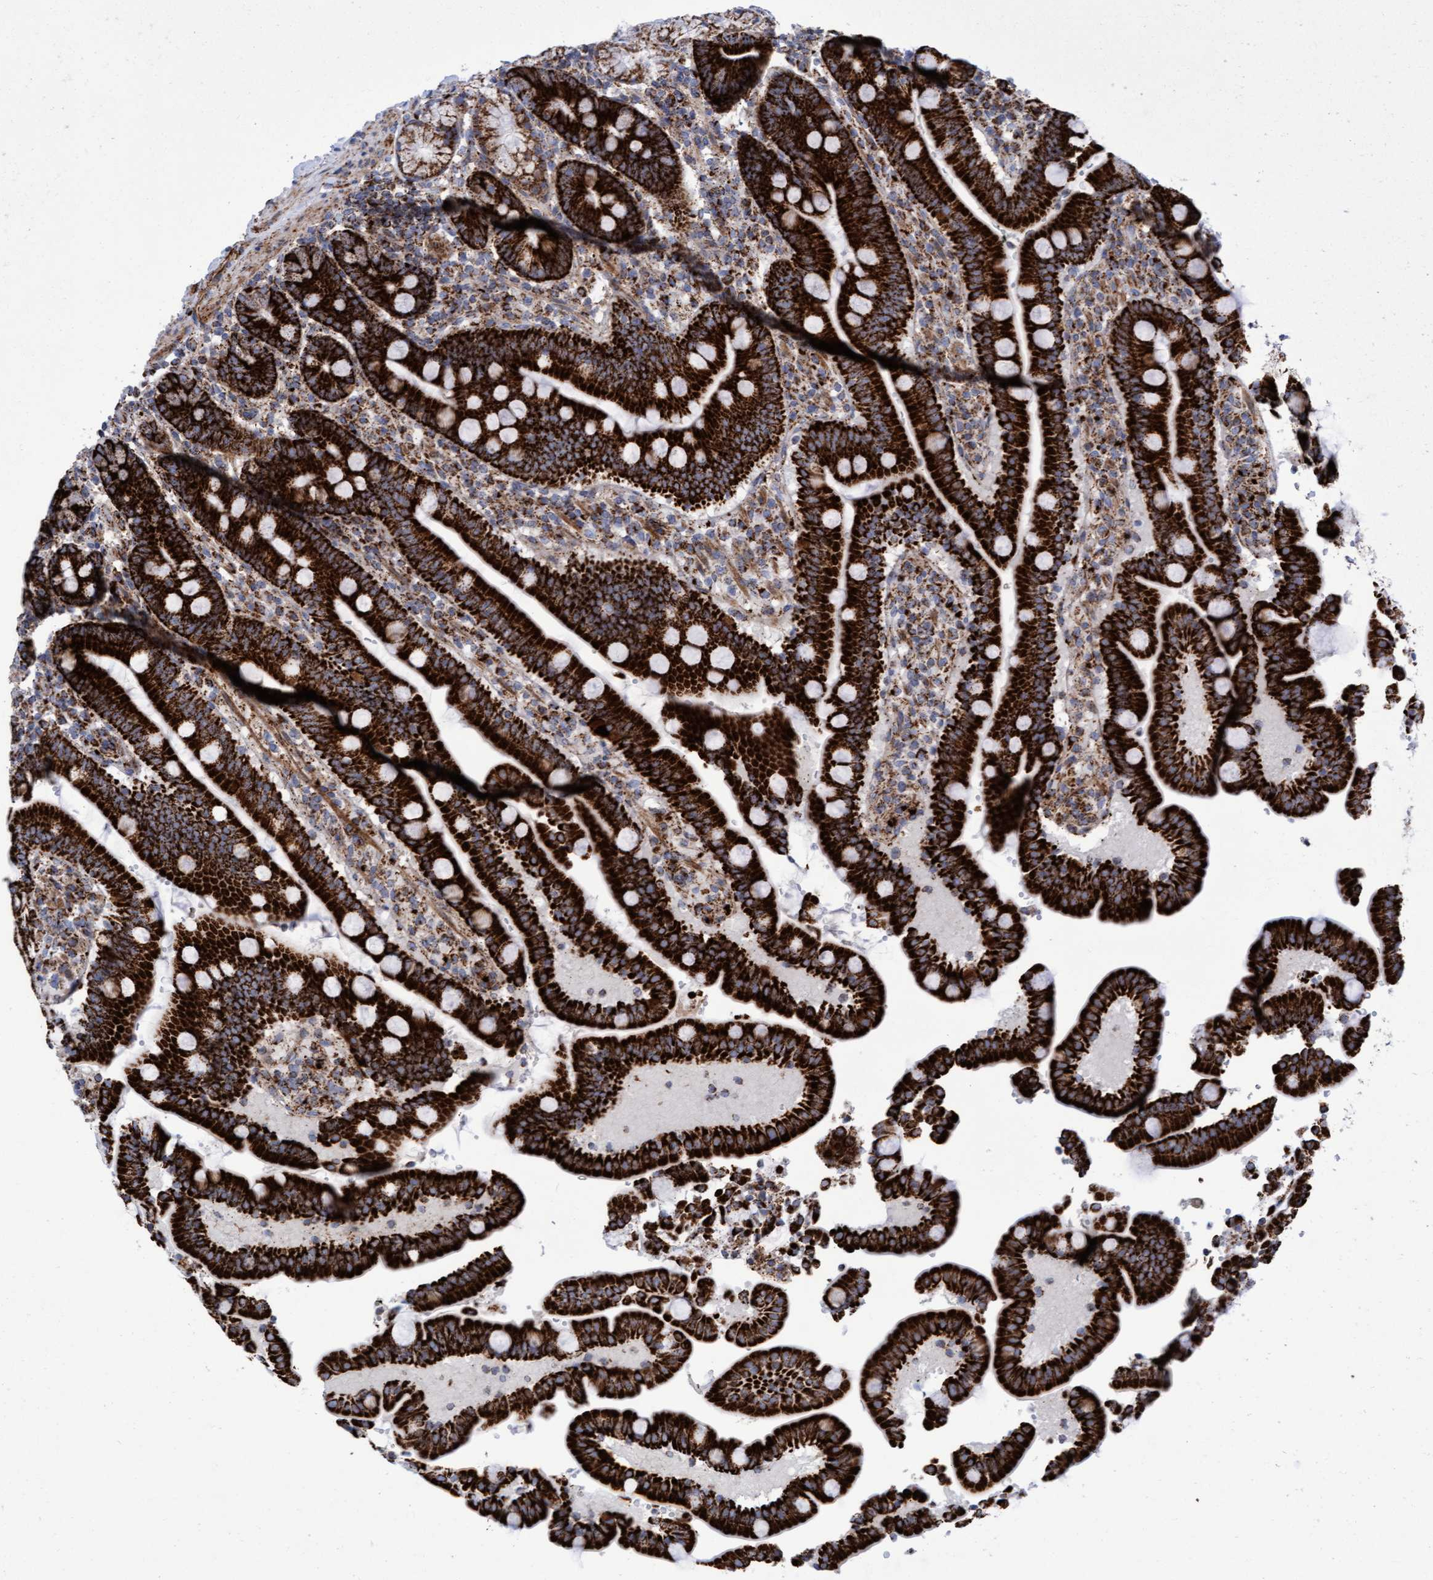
{"staining": {"intensity": "strong", "quantity": ">75%", "location": "cytoplasmic/membranous"}, "tissue": "duodenum", "cell_type": "Glandular cells", "image_type": "normal", "snomed": [{"axis": "morphology", "description": "Normal tissue, NOS"}, {"axis": "topography", "description": "Small intestine, NOS"}], "caption": "This is an image of IHC staining of normal duodenum, which shows strong expression in the cytoplasmic/membranous of glandular cells.", "gene": "GGTA1", "patient": {"sex": "female", "age": 71}}